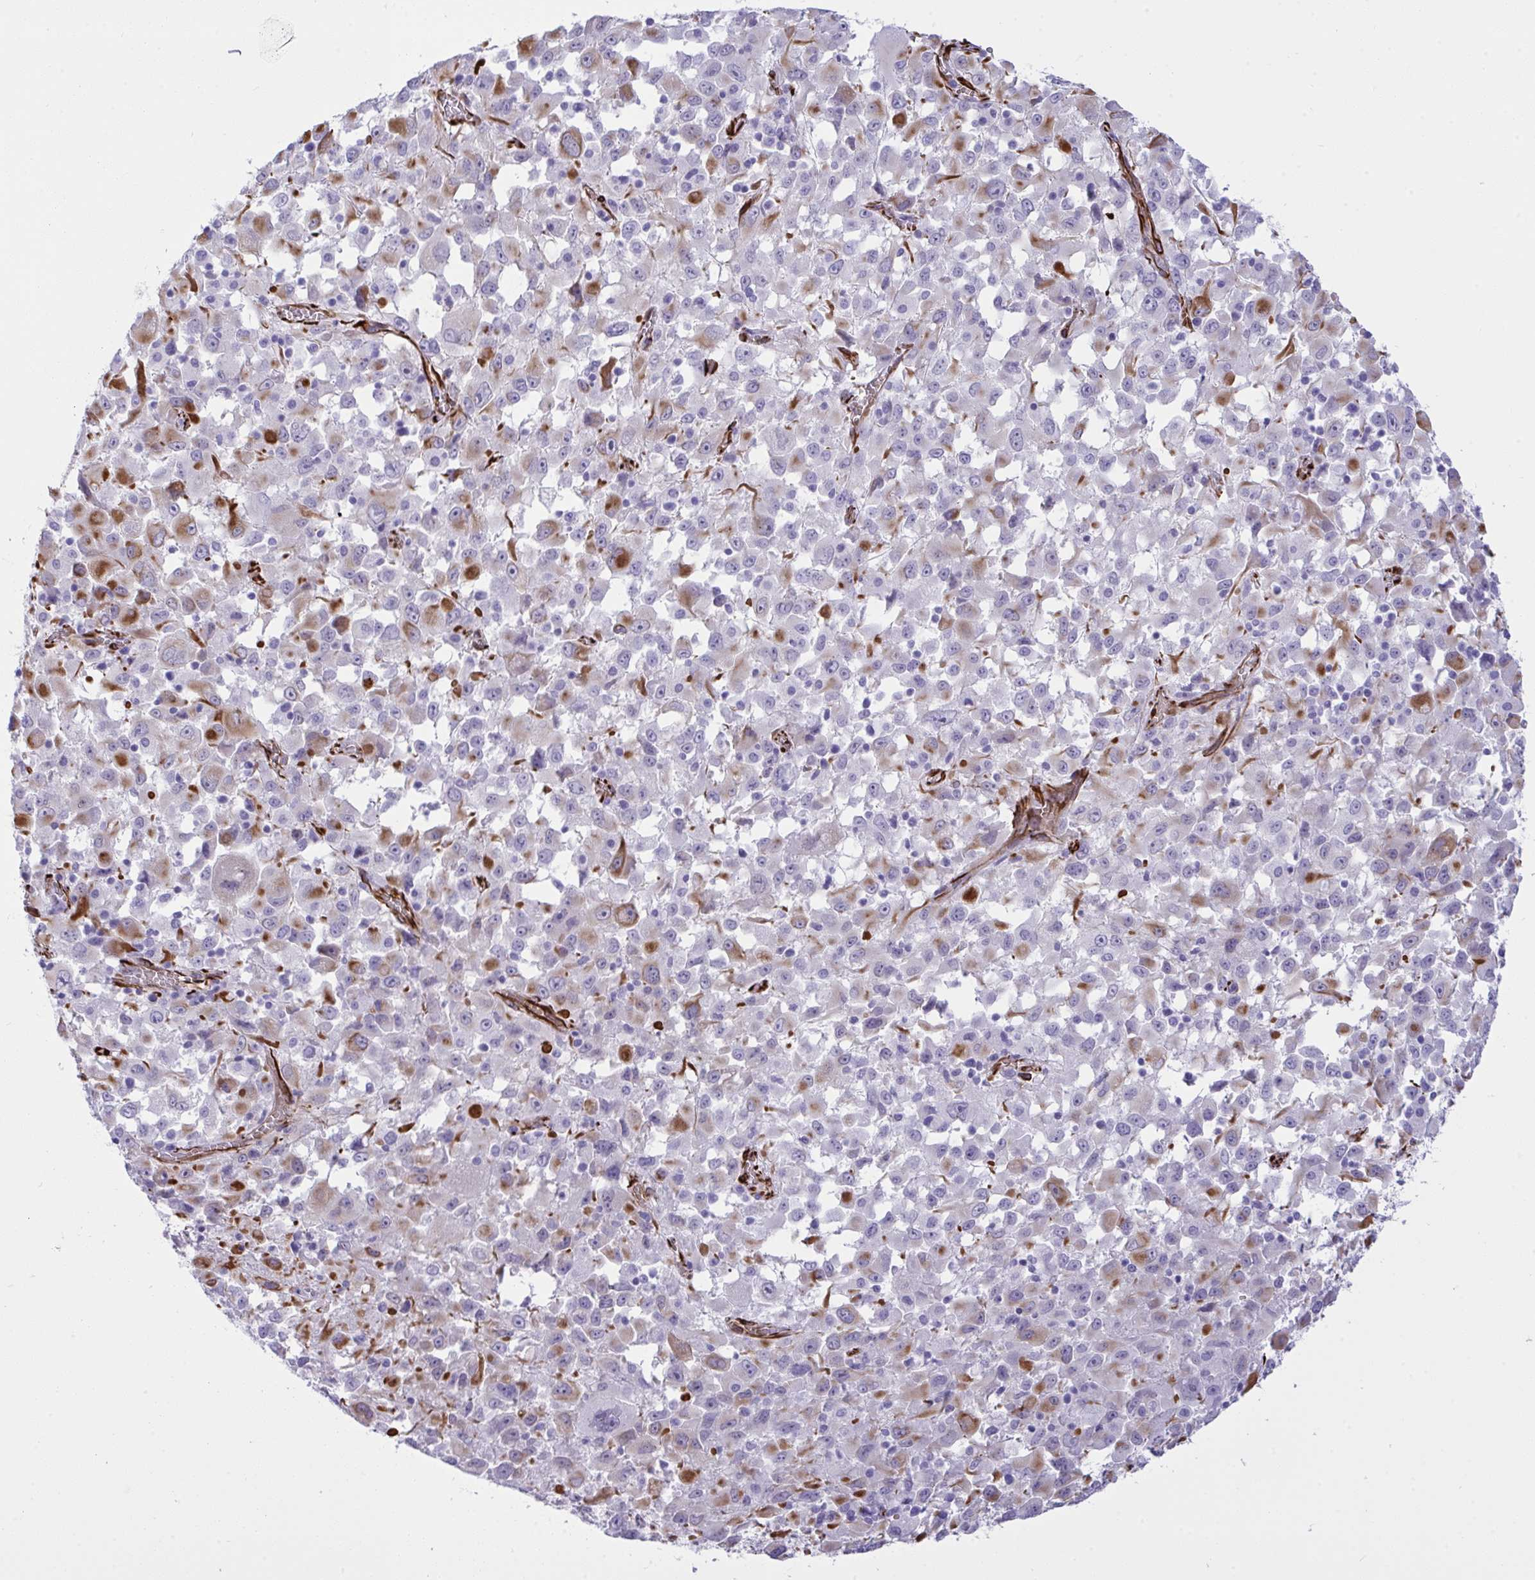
{"staining": {"intensity": "moderate", "quantity": "<25%", "location": "cytoplasmic/membranous"}, "tissue": "melanoma", "cell_type": "Tumor cells", "image_type": "cancer", "snomed": [{"axis": "morphology", "description": "Malignant melanoma, Metastatic site"}, {"axis": "topography", "description": "Soft tissue"}], "caption": "Malignant melanoma (metastatic site) stained with DAB (3,3'-diaminobenzidine) immunohistochemistry displays low levels of moderate cytoplasmic/membranous positivity in approximately <25% of tumor cells.", "gene": "SLC35B1", "patient": {"sex": "male", "age": 50}}